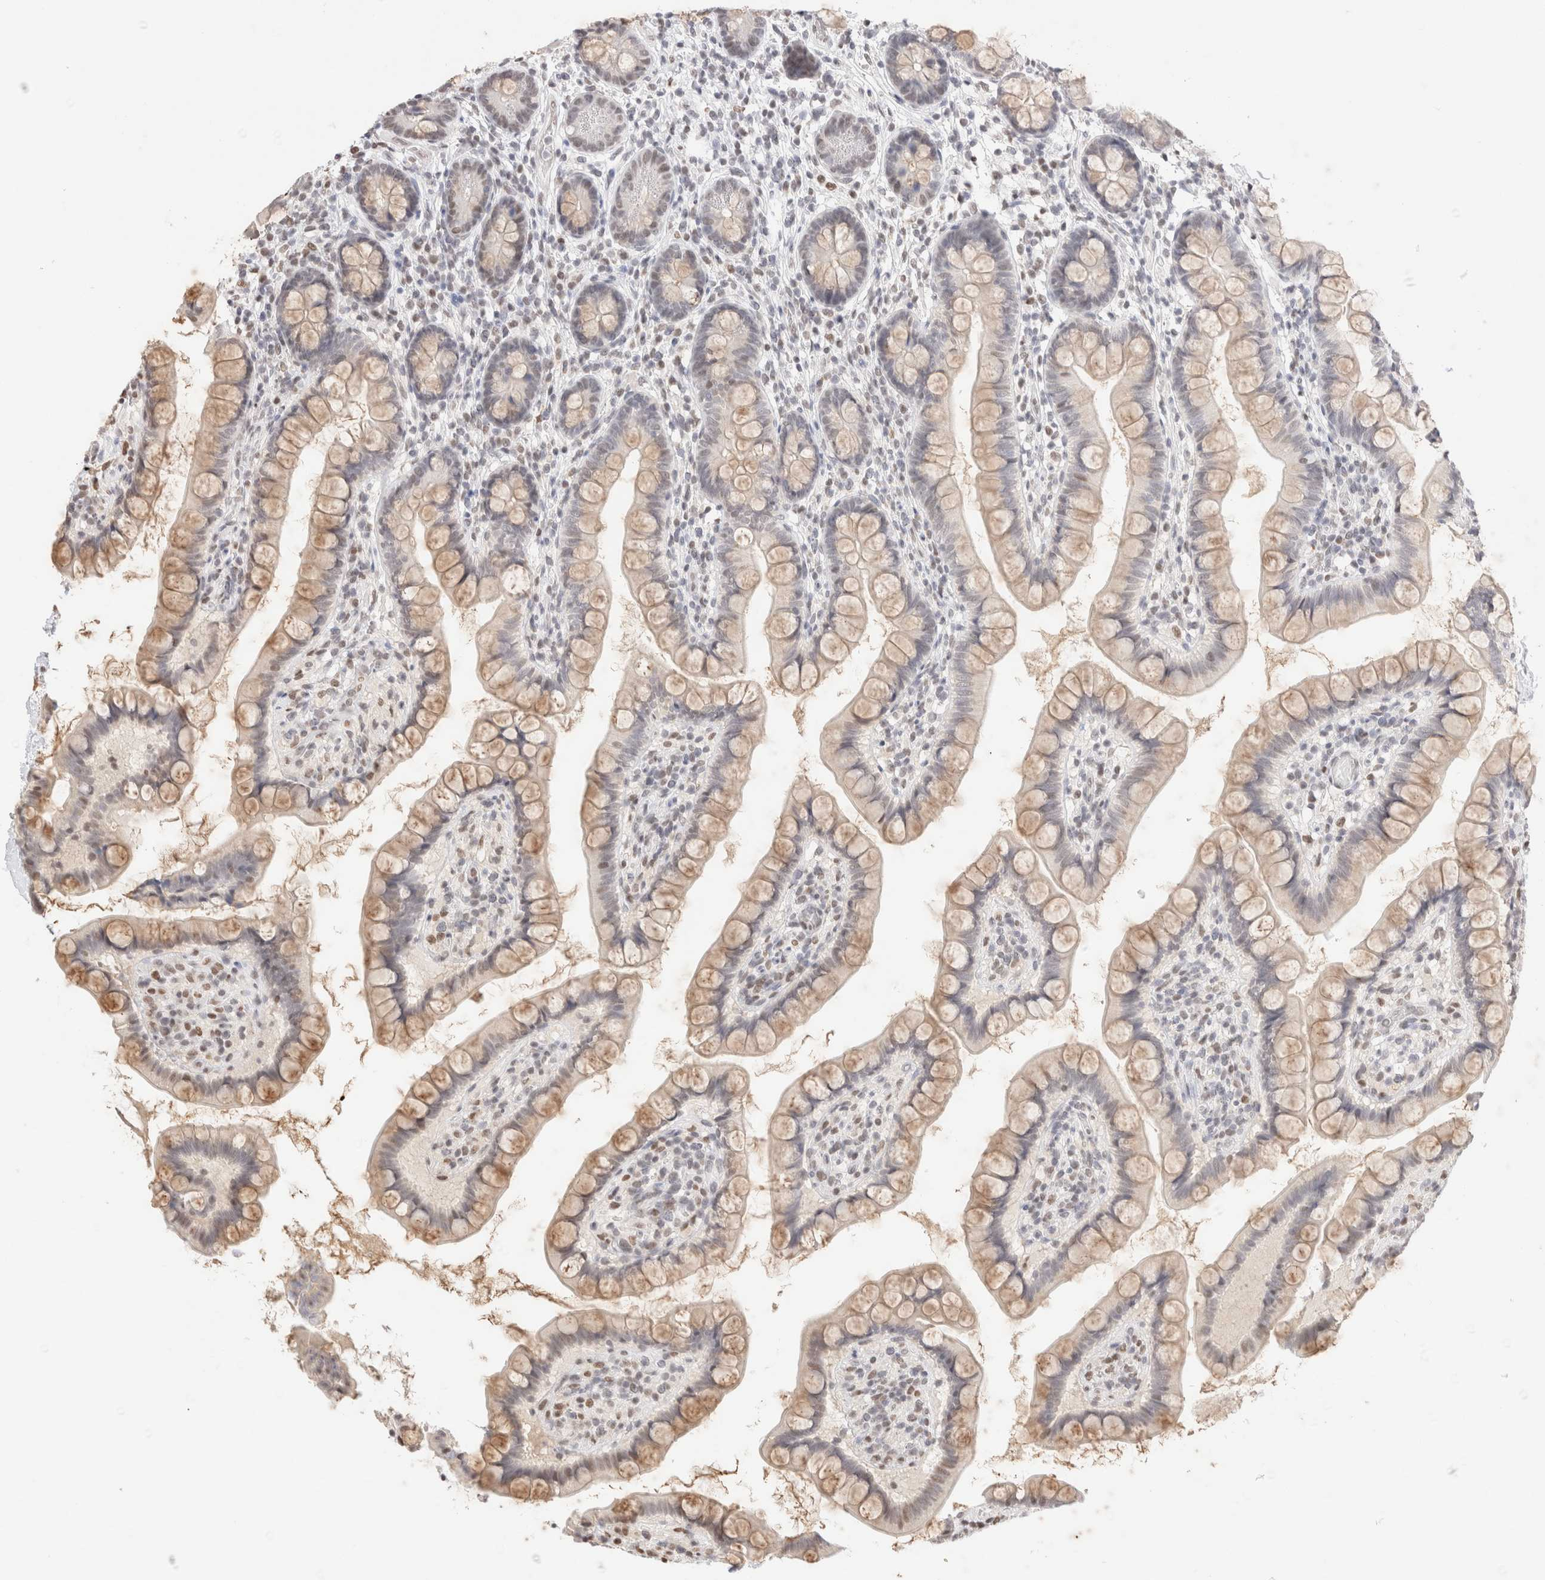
{"staining": {"intensity": "moderate", "quantity": "25%-75%", "location": "cytoplasmic/membranous,nuclear"}, "tissue": "small intestine", "cell_type": "Glandular cells", "image_type": "normal", "snomed": [{"axis": "morphology", "description": "Normal tissue, NOS"}, {"axis": "topography", "description": "Small intestine"}], "caption": "Small intestine stained with IHC exhibits moderate cytoplasmic/membranous,nuclear staining in approximately 25%-75% of glandular cells.", "gene": "SUPT3H", "patient": {"sex": "female", "age": 84}}